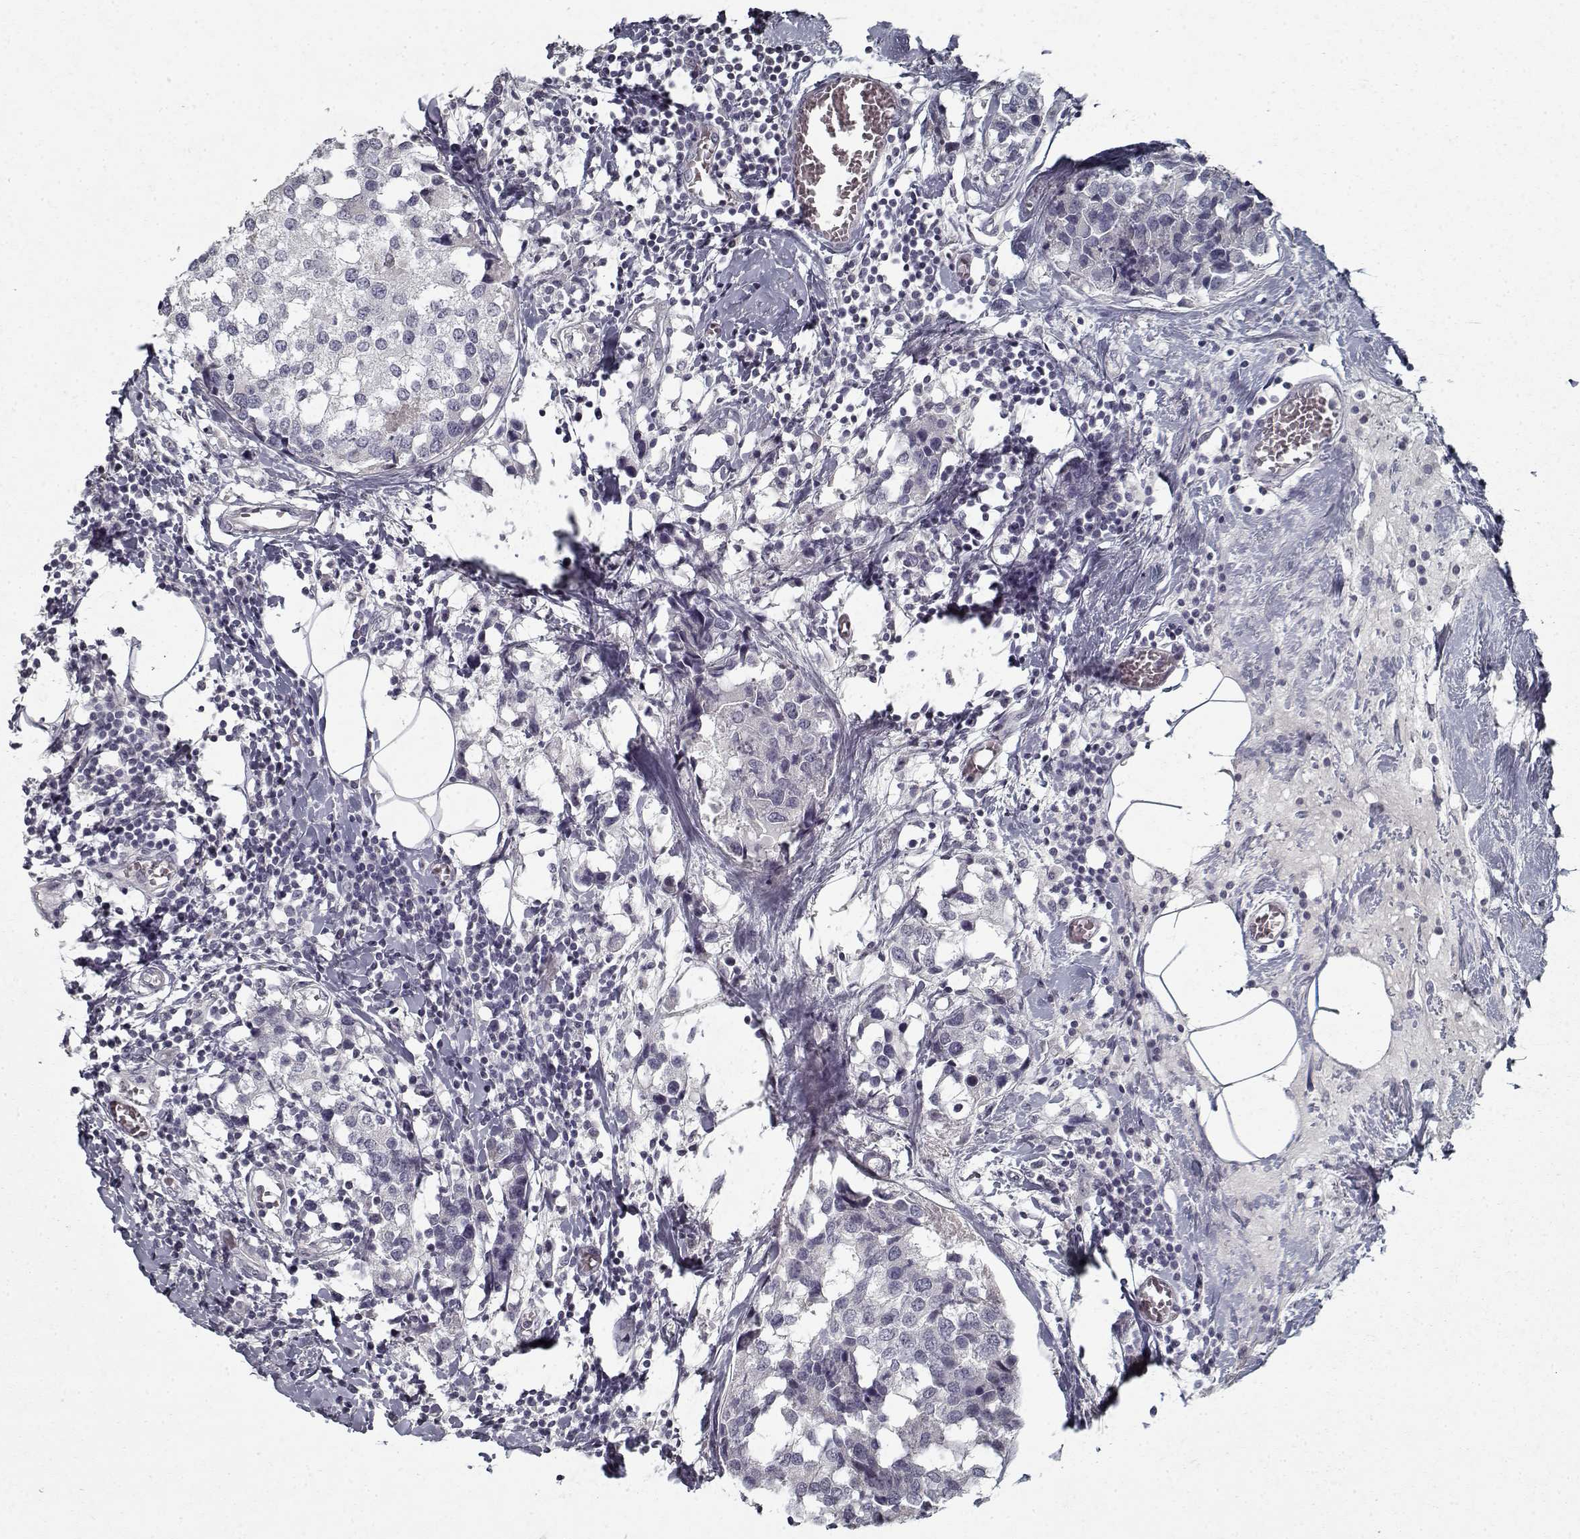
{"staining": {"intensity": "negative", "quantity": "none", "location": "none"}, "tissue": "breast cancer", "cell_type": "Tumor cells", "image_type": "cancer", "snomed": [{"axis": "morphology", "description": "Lobular carcinoma"}, {"axis": "topography", "description": "Breast"}], "caption": "This is an immunohistochemistry image of breast lobular carcinoma. There is no staining in tumor cells.", "gene": "GAD2", "patient": {"sex": "female", "age": 59}}